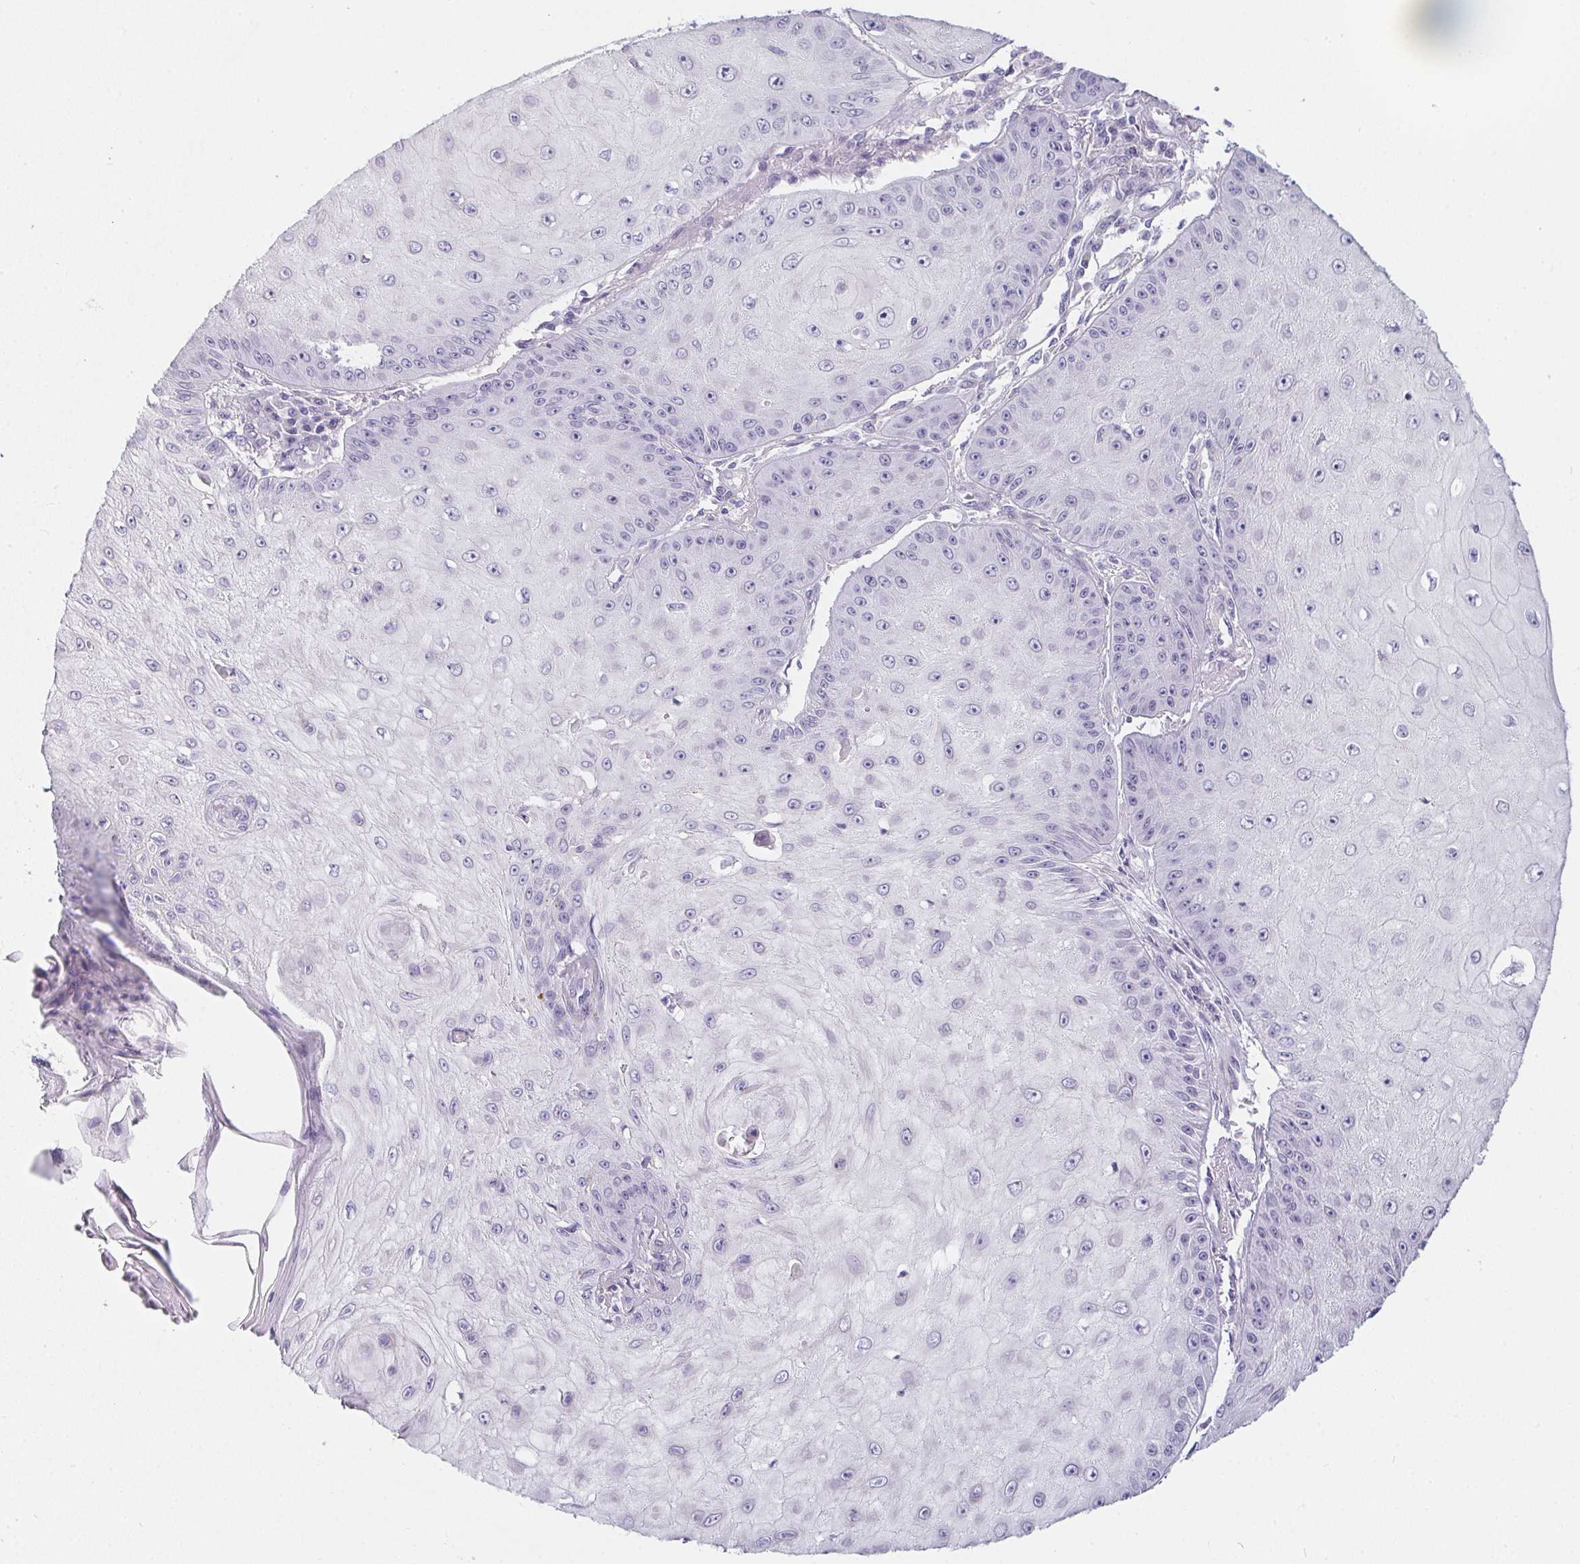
{"staining": {"intensity": "negative", "quantity": "none", "location": "none"}, "tissue": "skin cancer", "cell_type": "Tumor cells", "image_type": "cancer", "snomed": [{"axis": "morphology", "description": "Squamous cell carcinoma, NOS"}, {"axis": "topography", "description": "Skin"}], "caption": "This is an immunohistochemistry histopathology image of squamous cell carcinoma (skin). There is no expression in tumor cells.", "gene": "MAP1A", "patient": {"sex": "male", "age": 70}}